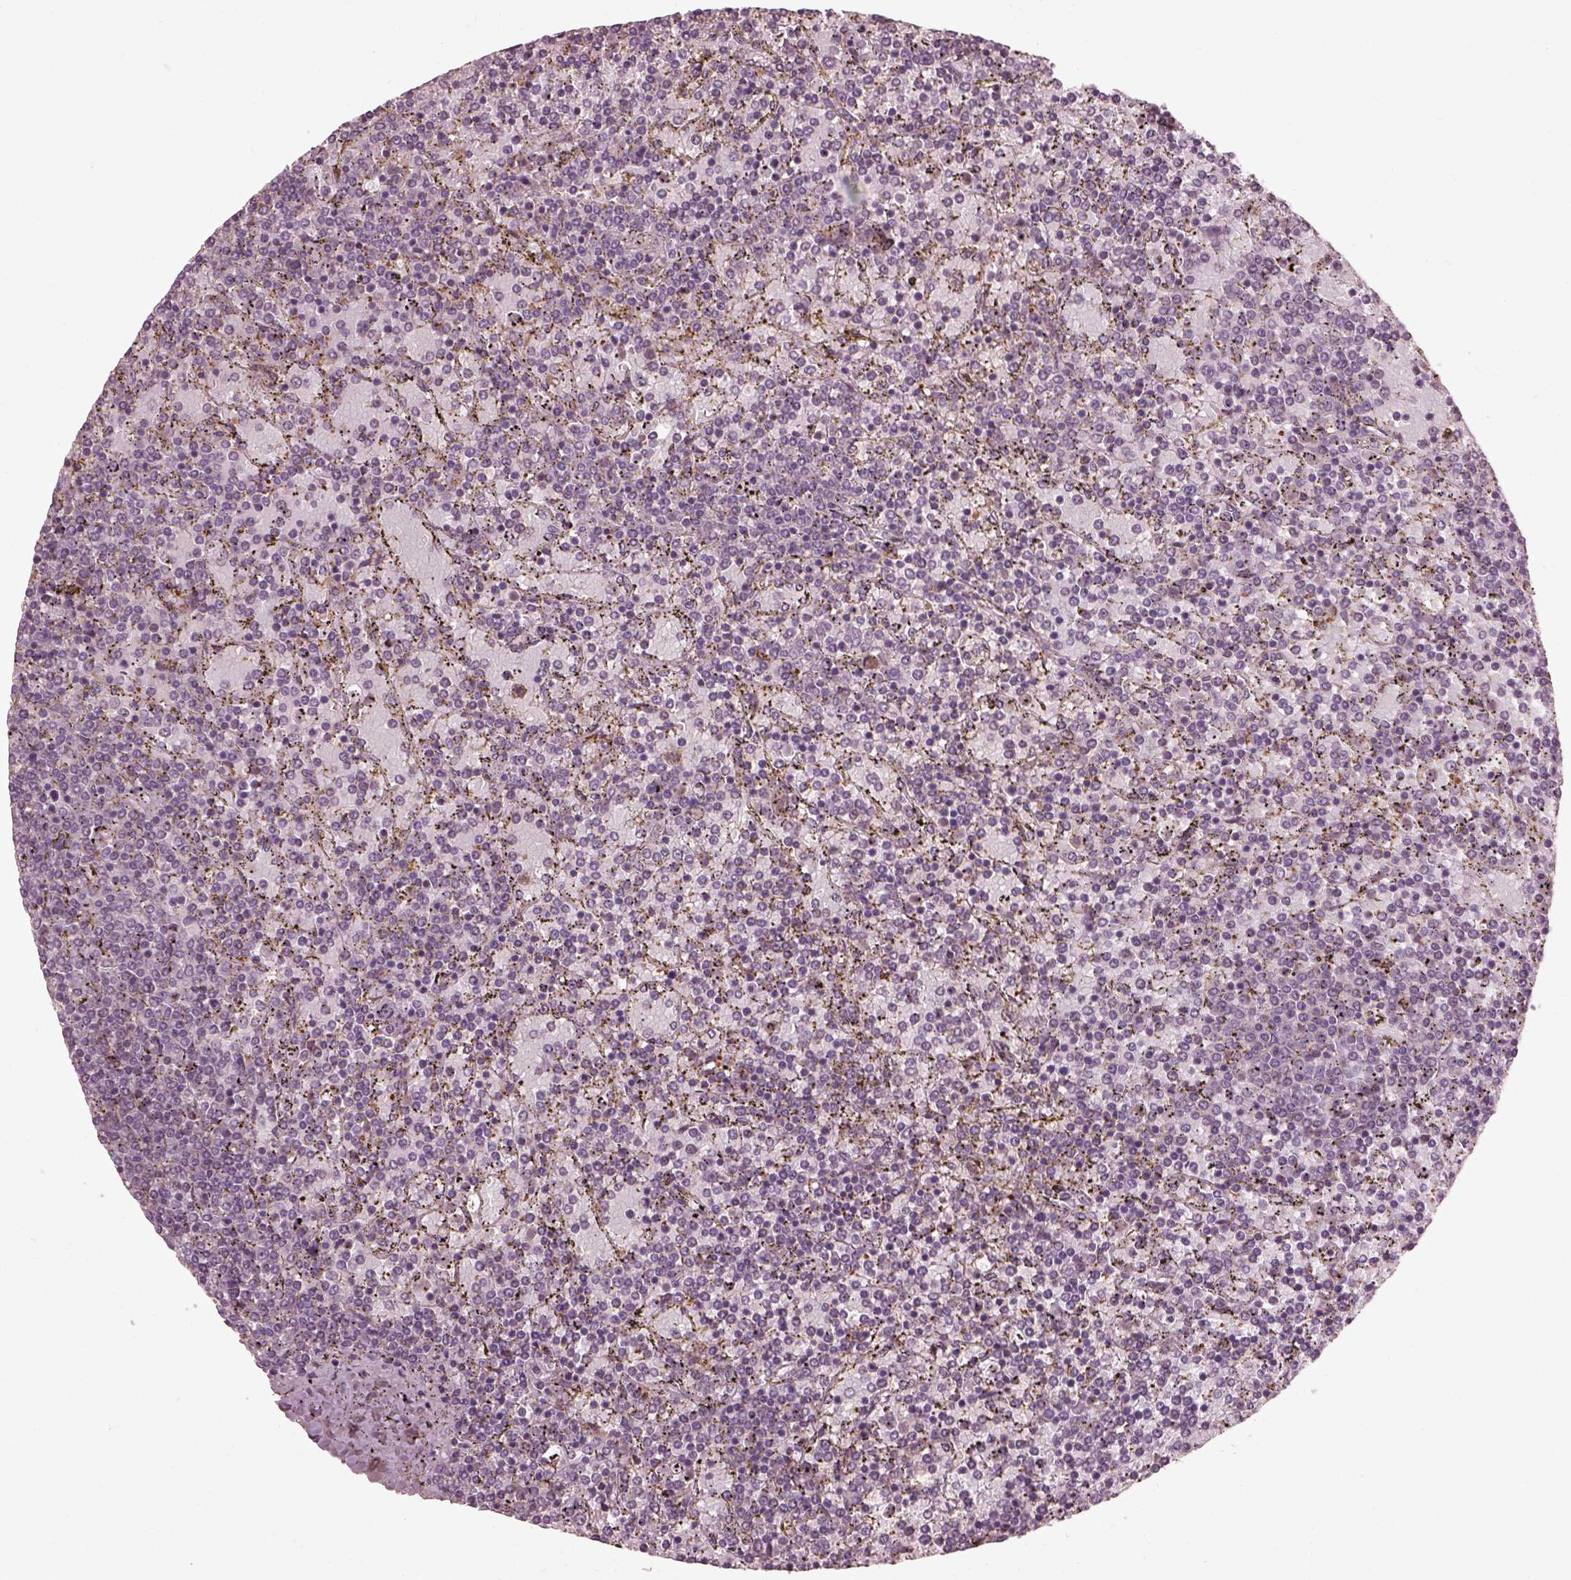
{"staining": {"intensity": "negative", "quantity": "none", "location": "none"}, "tissue": "lymphoma", "cell_type": "Tumor cells", "image_type": "cancer", "snomed": [{"axis": "morphology", "description": "Malignant lymphoma, non-Hodgkin's type, Low grade"}, {"axis": "topography", "description": "Spleen"}], "caption": "Immunohistochemistry (IHC) of human lymphoma displays no positivity in tumor cells.", "gene": "EFEMP1", "patient": {"sex": "female", "age": 77}}